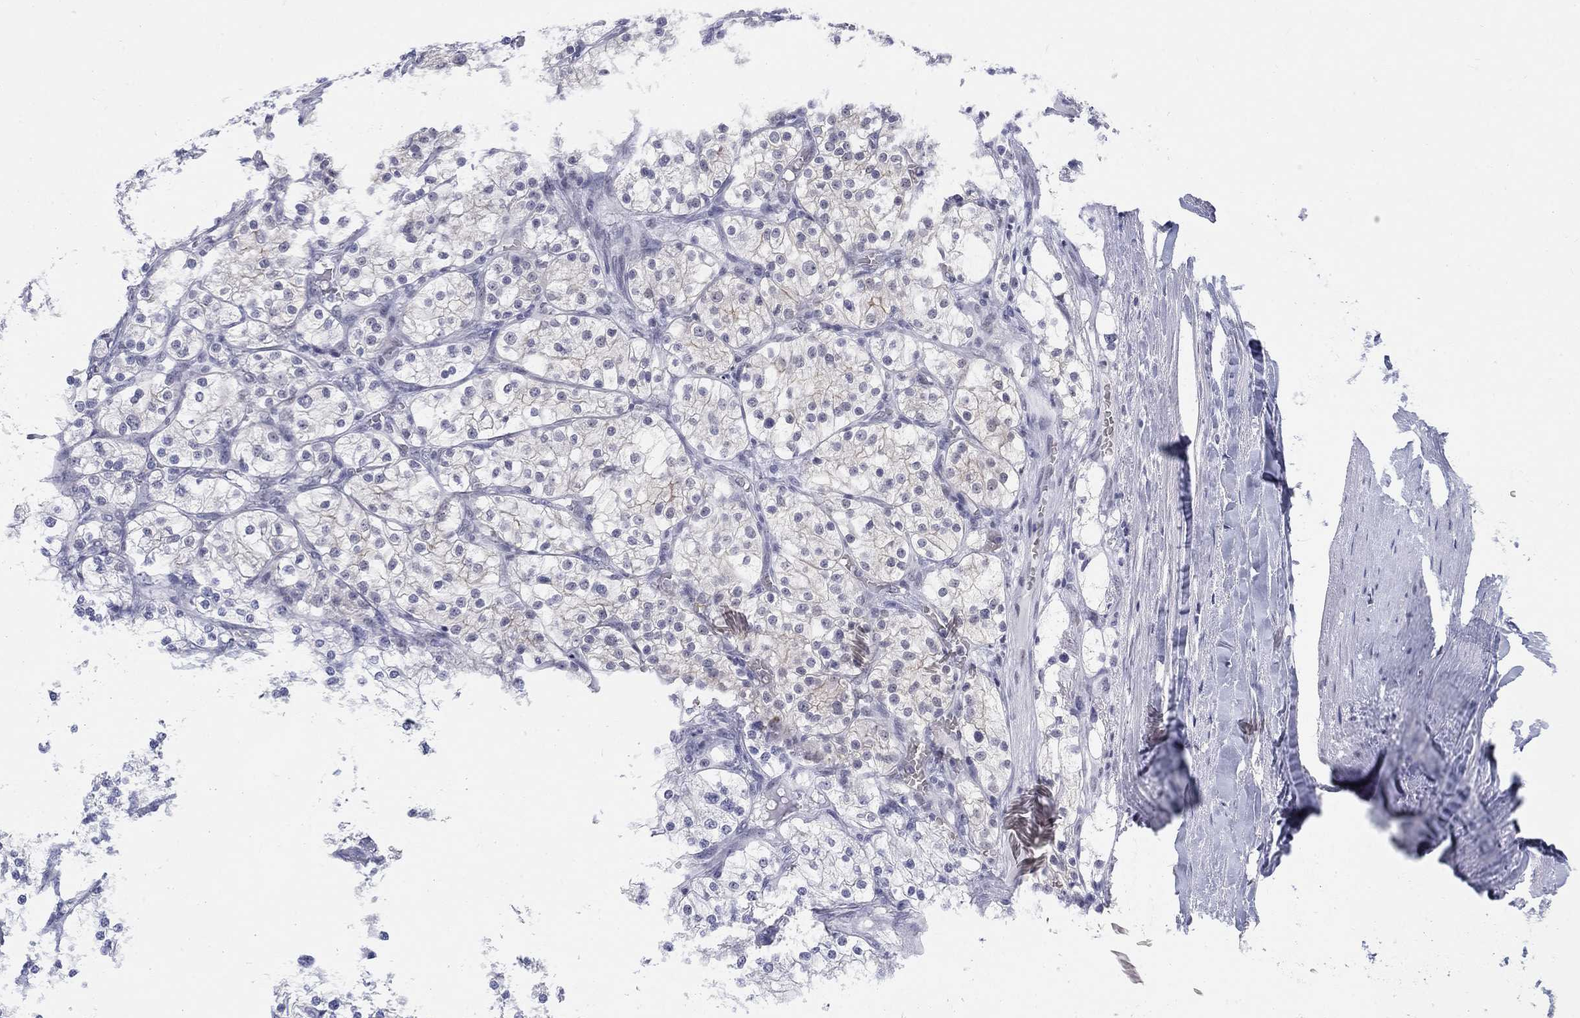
{"staining": {"intensity": "negative", "quantity": "none", "location": "none"}, "tissue": "renal cancer", "cell_type": "Tumor cells", "image_type": "cancer", "snomed": [{"axis": "morphology", "description": "Adenocarcinoma, NOS"}, {"axis": "topography", "description": "Kidney"}], "caption": "Renal cancer stained for a protein using immunohistochemistry (IHC) shows no positivity tumor cells.", "gene": "DMTN", "patient": {"sex": "male", "age": 80}}